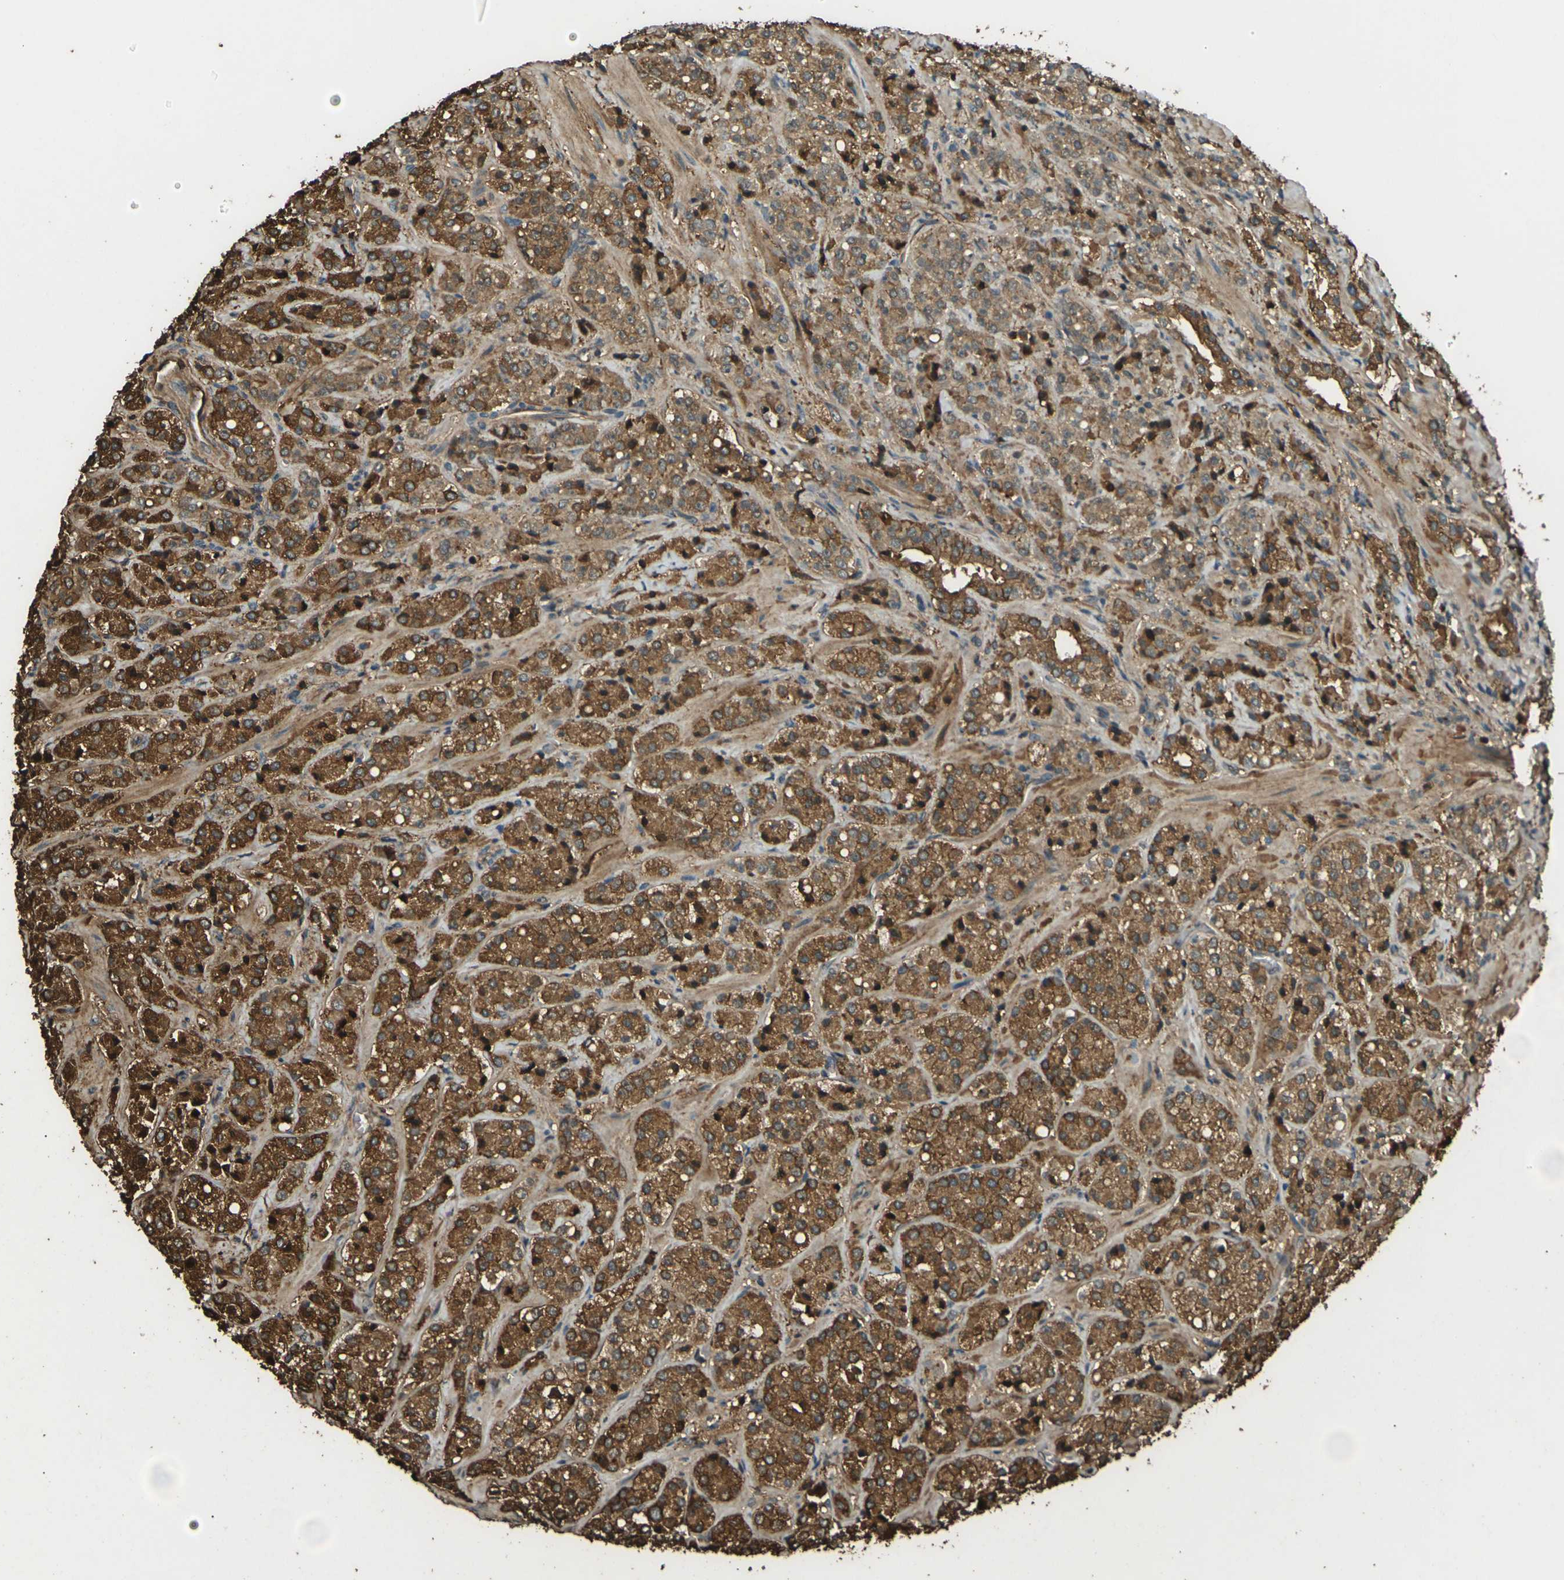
{"staining": {"intensity": "strong", "quantity": ">75%", "location": "cytoplasmic/membranous"}, "tissue": "prostate cancer", "cell_type": "Tumor cells", "image_type": "cancer", "snomed": [{"axis": "morphology", "description": "Adenocarcinoma, High grade"}, {"axis": "topography", "description": "Prostate"}], "caption": "About >75% of tumor cells in prostate adenocarcinoma (high-grade) reveal strong cytoplasmic/membranous protein expression as visualized by brown immunohistochemical staining.", "gene": "CYP1B1", "patient": {"sex": "male", "age": 64}}